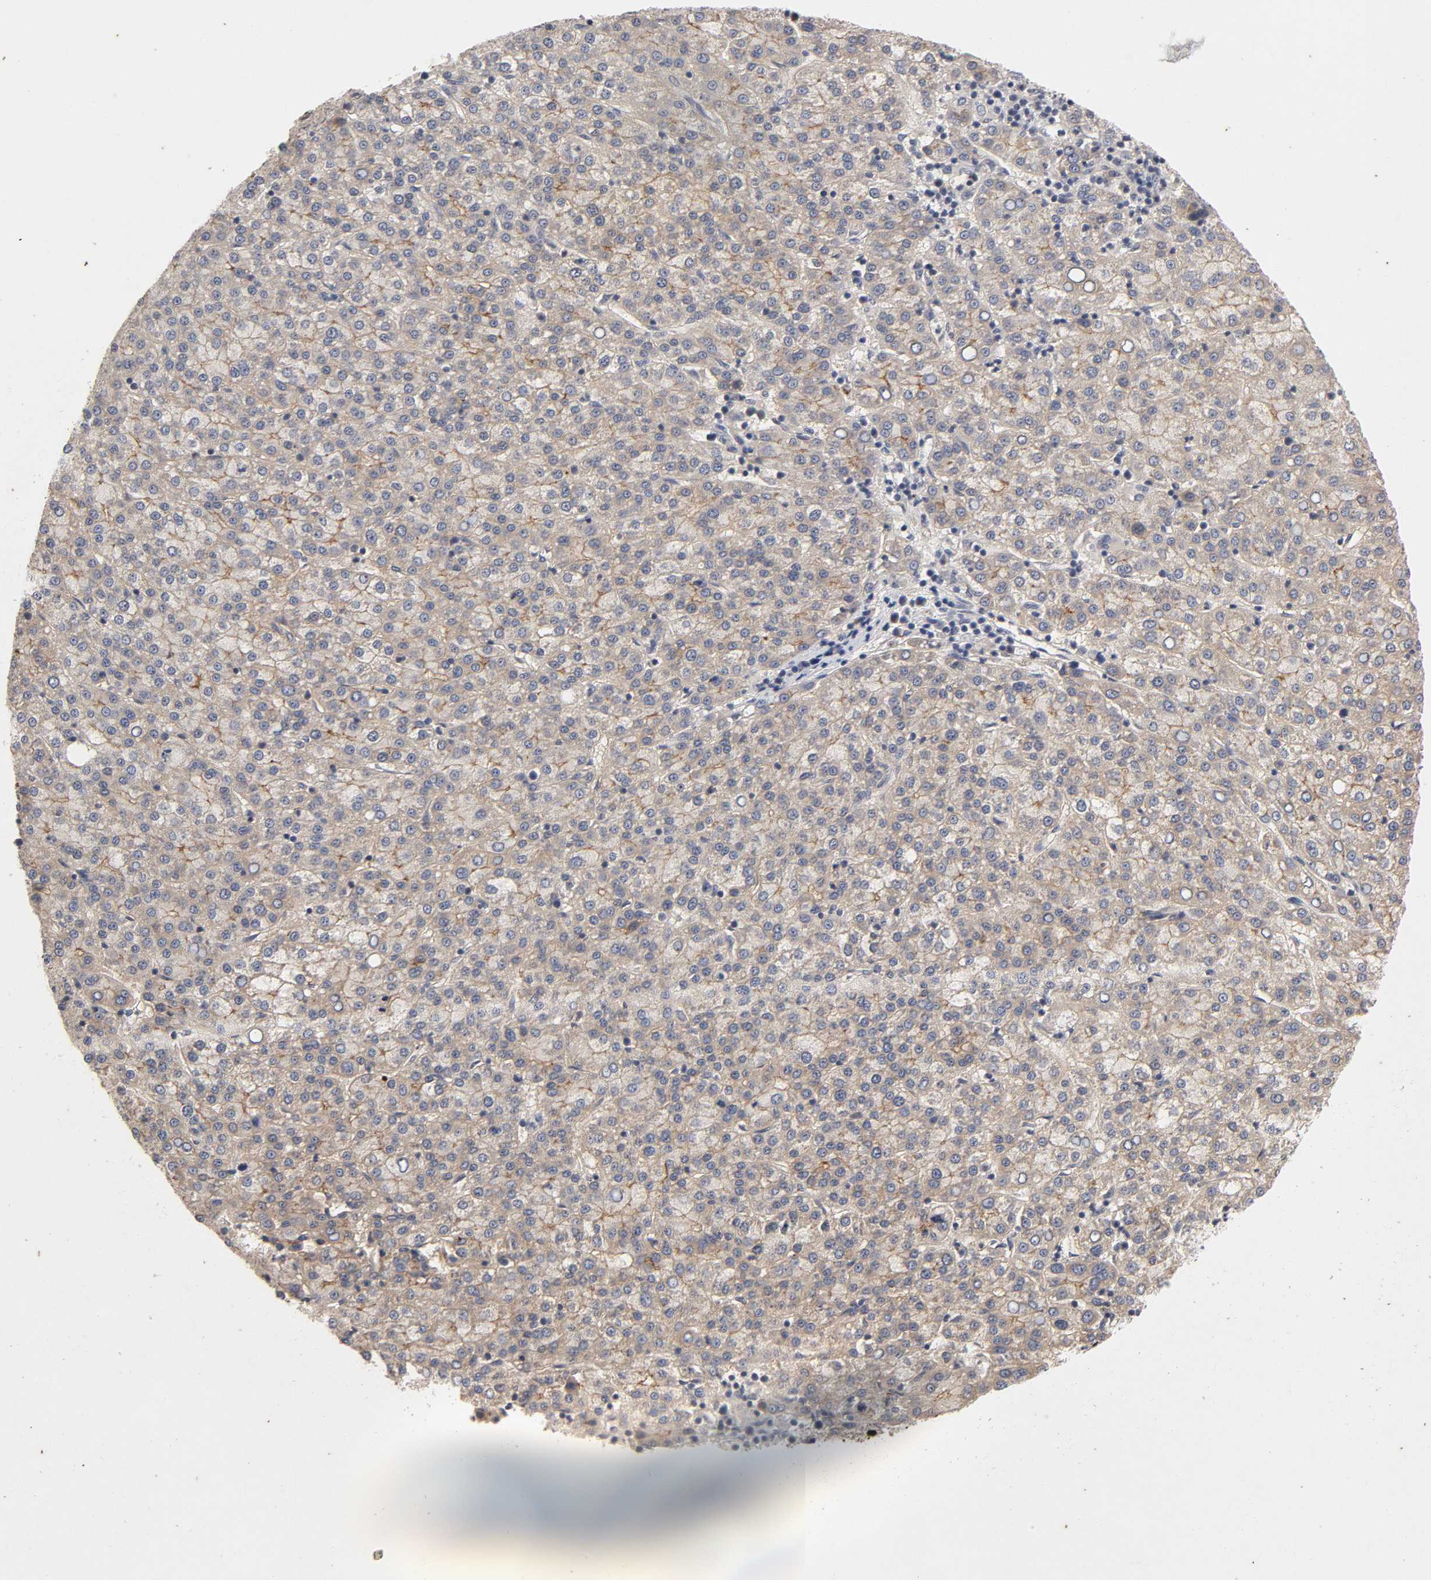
{"staining": {"intensity": "moderate", "quantity": ">75%", "location": "cytoplasmic/membranous"}, "tissue": "liver cancer", "cell_type": "Tumor cells", "image_type": "cancer", "snomed": [{"axis": "morphology", "description": "Carcinoma, Hepatocellular, NOS"}, {"axis": "topography", "description": "Liver"}], "caption": "Tumor cells show medium levels of moderate cytoplasmic/membranous positivity in about >75% of cells in human liver hepatocellular carcinoma. The protein is stained brown, and the nuclei are stained in blue (DAB IHC with brightfield microscopy, high magnification).", "gene": "CXADR", "patient": {"sex": "female", "age": 58}}